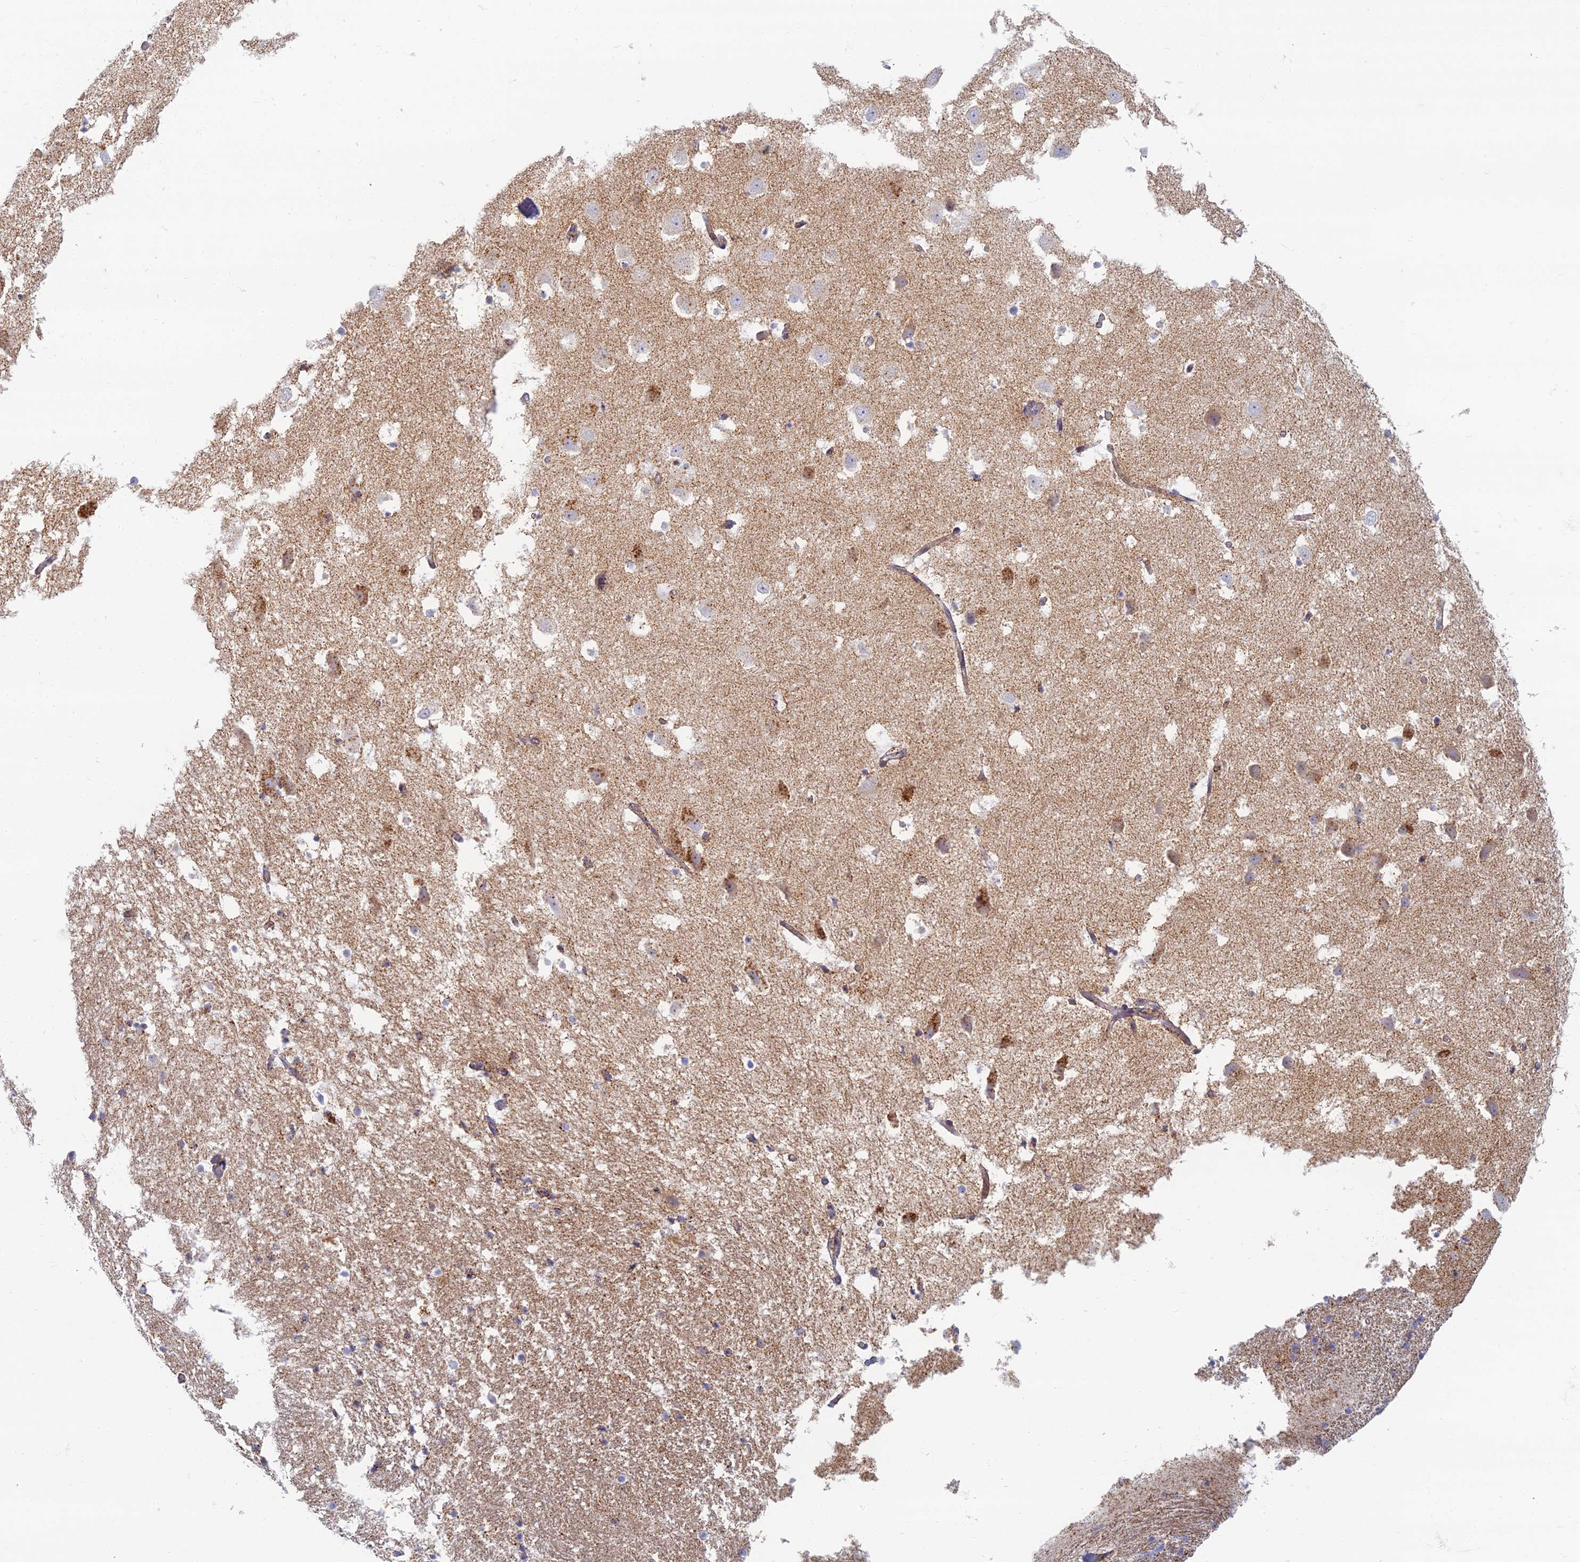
{"staining": {"intensity": "negative", "quantity": "none", "location": "none"}, "tissue": "hippocampus", "cell_type": "Glial cells", "image_type": "normal", "snomed": [{"axis": "morphology", "description": "Normal tissue, NOS"}, {"axis": "topography", "description": "Hippocampus"}], "caption": "Immunohistochemical staining of normal hippocampus displays no significant staining in glial cells.", "gene": "CHMP4B", "patient": {"sex": "female", "age": 52}}